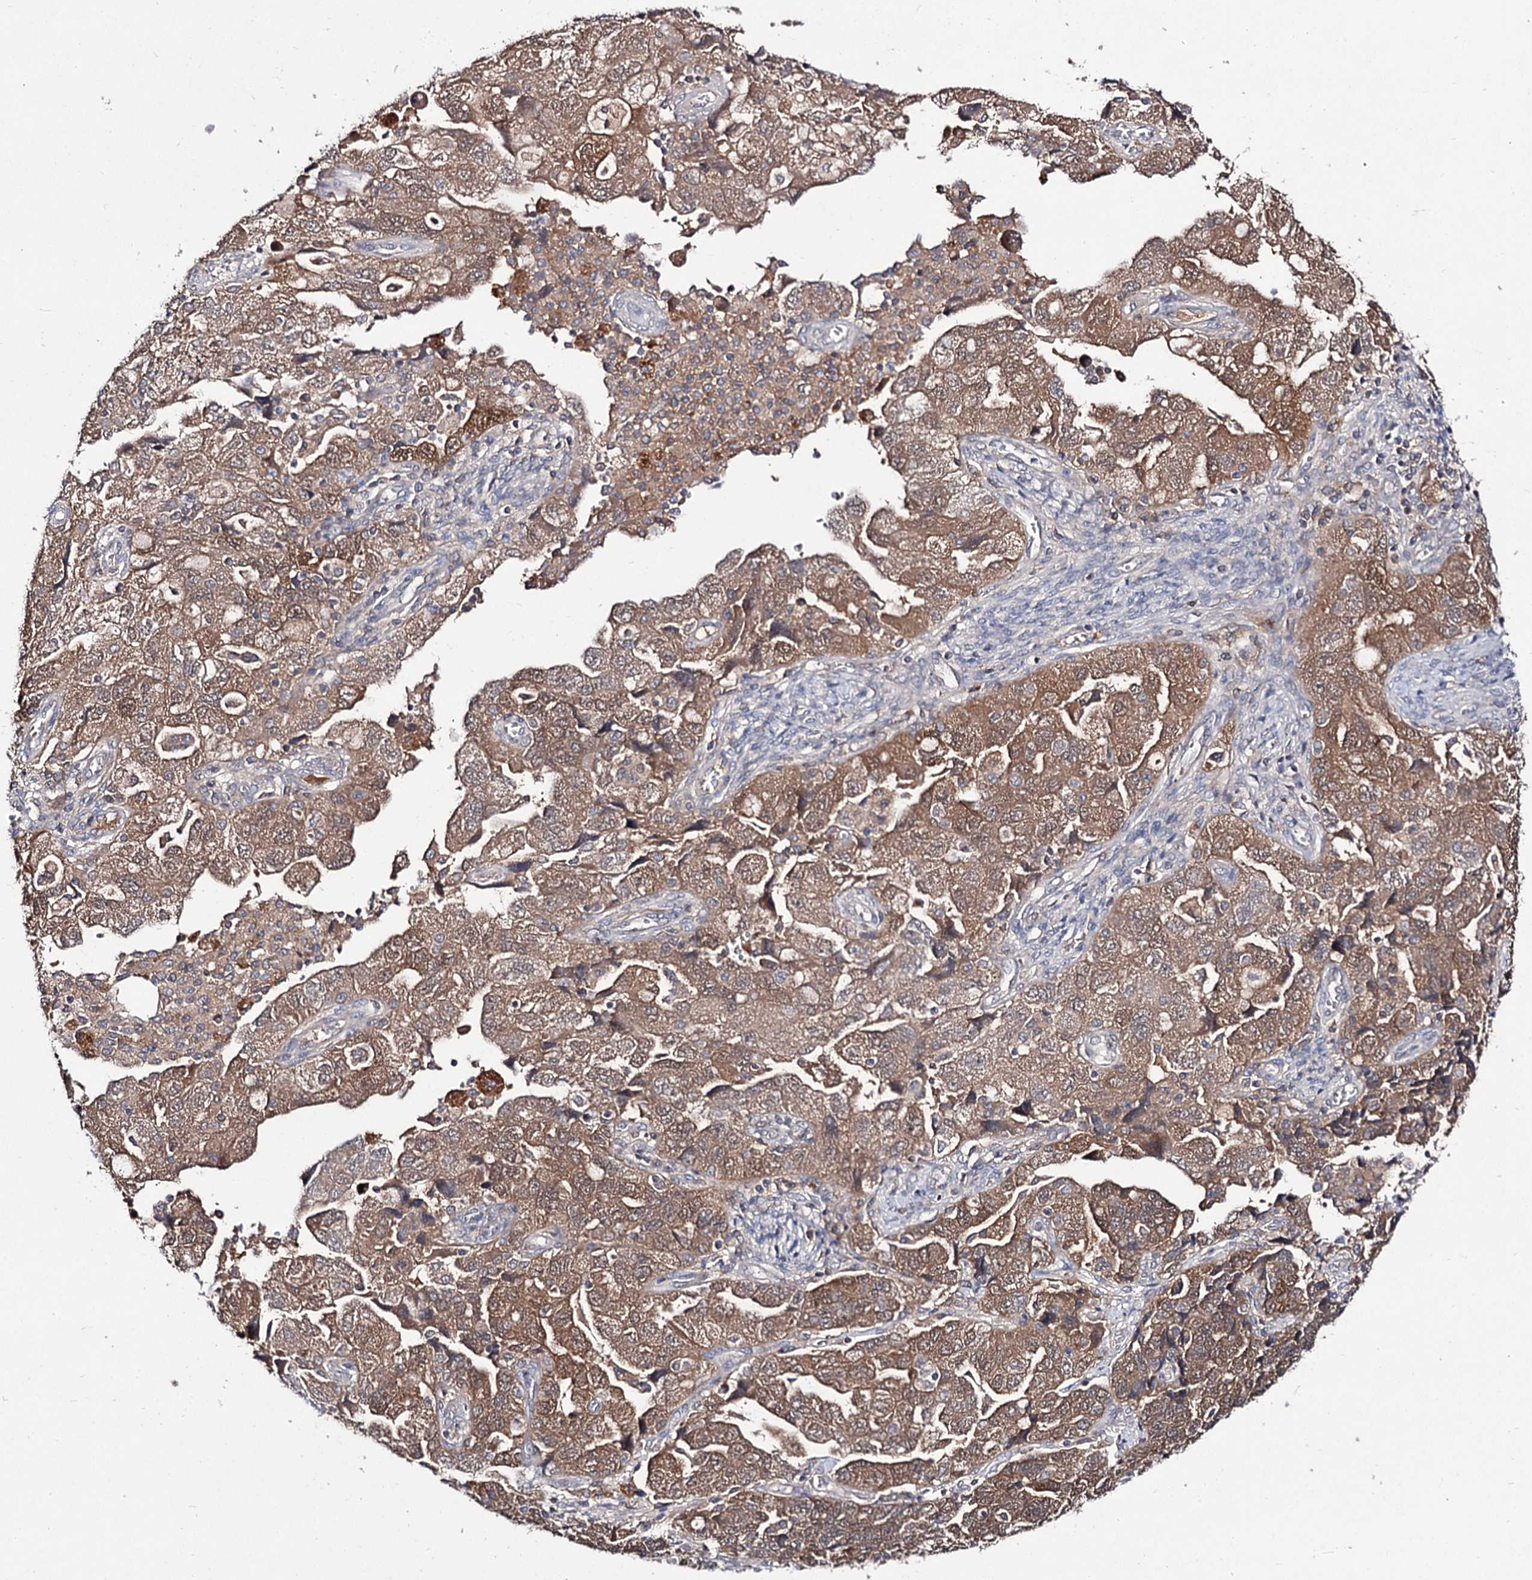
{"staining": {"intensity": "moderate", "quantity": ">75%", "location": "cytoplasmic/membranous"}, "tissue": "ovarian cancer", "cell_type": "Tumor cells", "image_type": "cancer", "snomed": [{"axis": "morphology", "description": "Carcinoma, NOS"}, {"axis": "morphology", "description": "Cystadenocarcinoma, serous, NOS"}, {"axis": "topography", "description": "Ovary"}], "caption": "The image shows a brown stain indicating the presence of a protein in the cytoplasmic/membranous of tumor cells in ovarian cancer (carcinoma).", "gene": "ACTR6", "patient": {"sex": "female", "age": 69}}